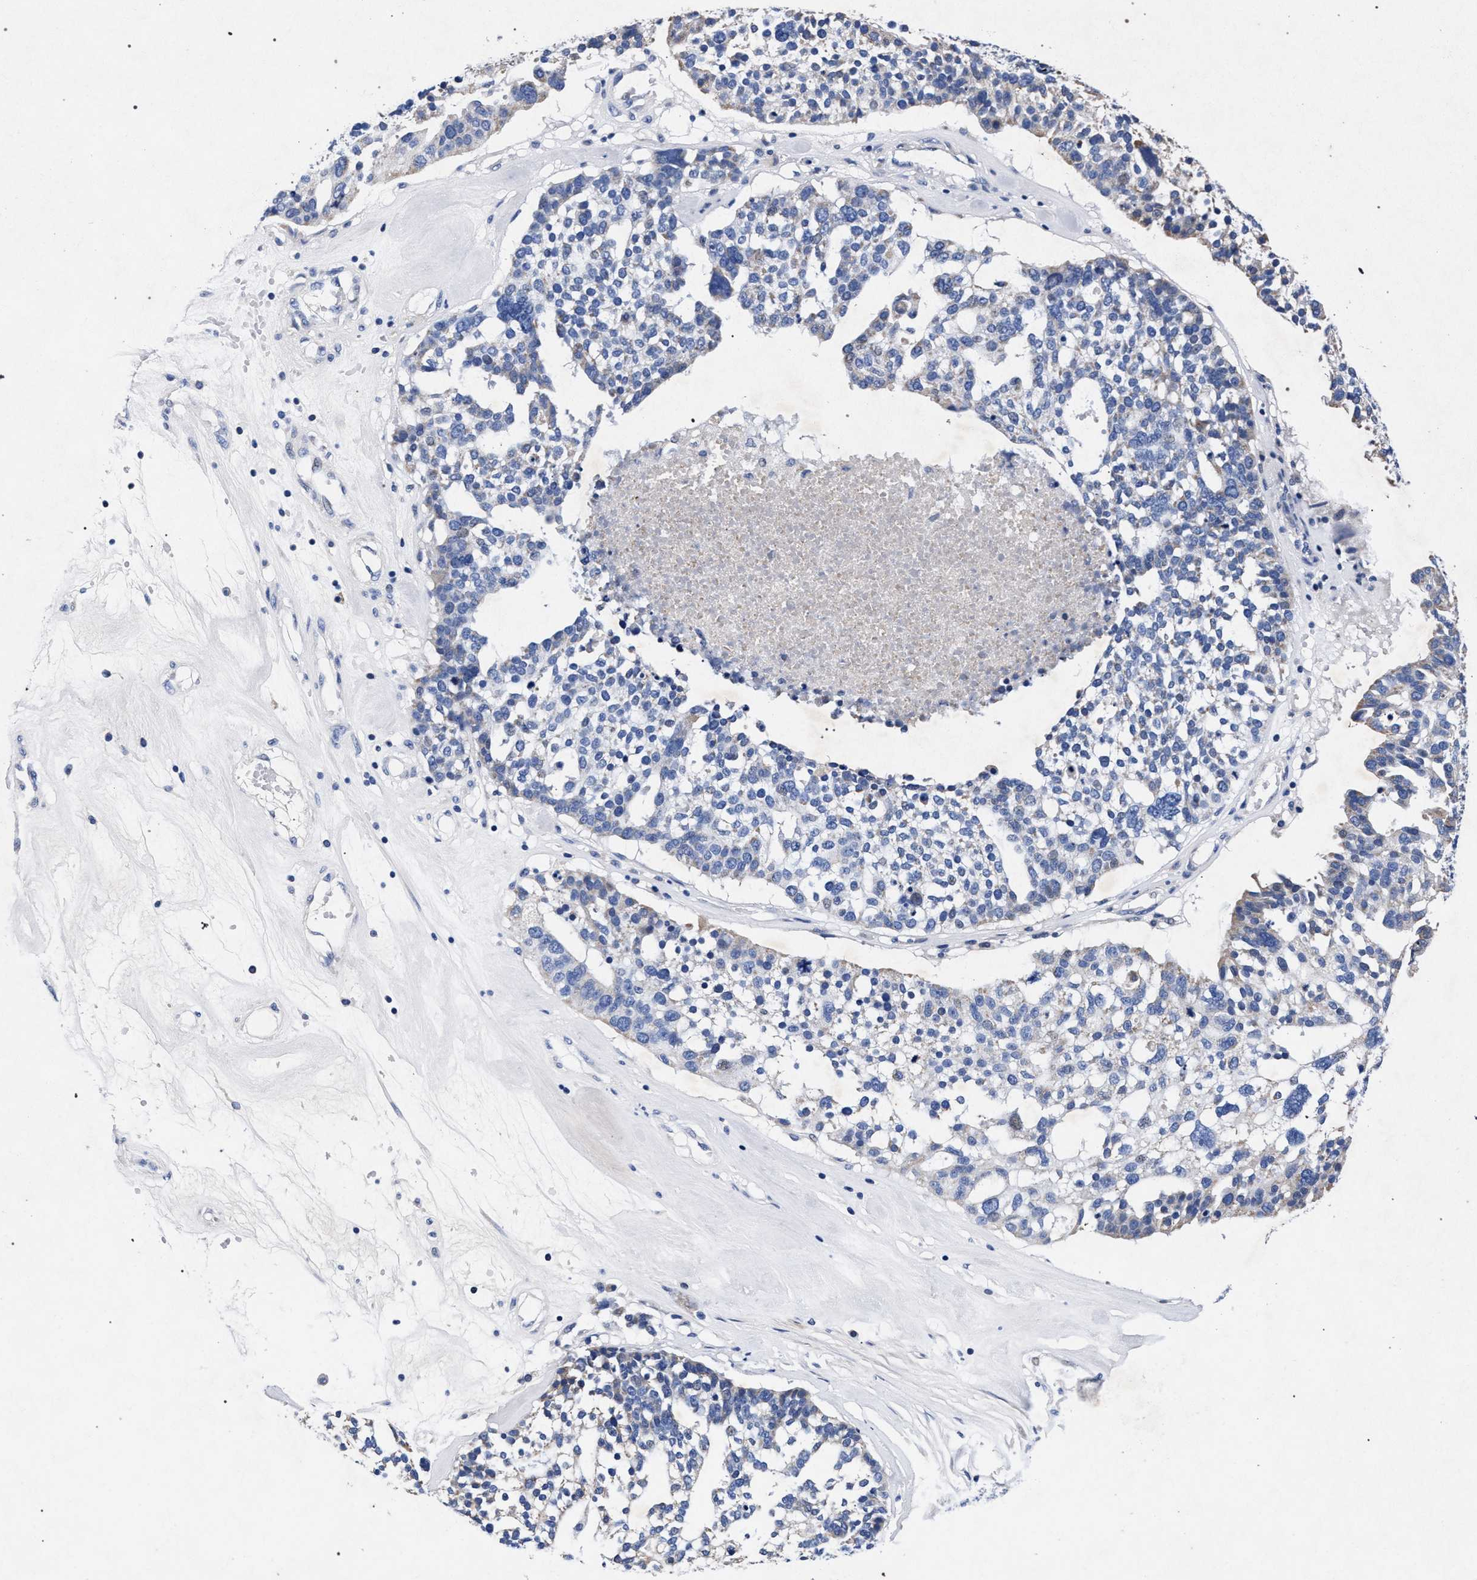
{"staining": {"intensity": "negative", "quantity": "none", "location": "none"}, "tissue": "ovarian cancer", "cell_type": "Tumor cells", "image_type": "cancer", "snomed": [{"axis": "morphology", "description": "Cystadenocarcinoma, serous, NOS"}, {"axis": "topography", "description": "Ovary"}], "caption": "This micrograph is of ovarian cancer (serous cystadenocarcinoma) stained with immunohistochemistry (IHC) to label a protein in brown with the nuclei are counter-stained blue. There is no expression in tumor cells.", "gene": "HSD17B14", "patient": {"sex": "female", "age": 59}}